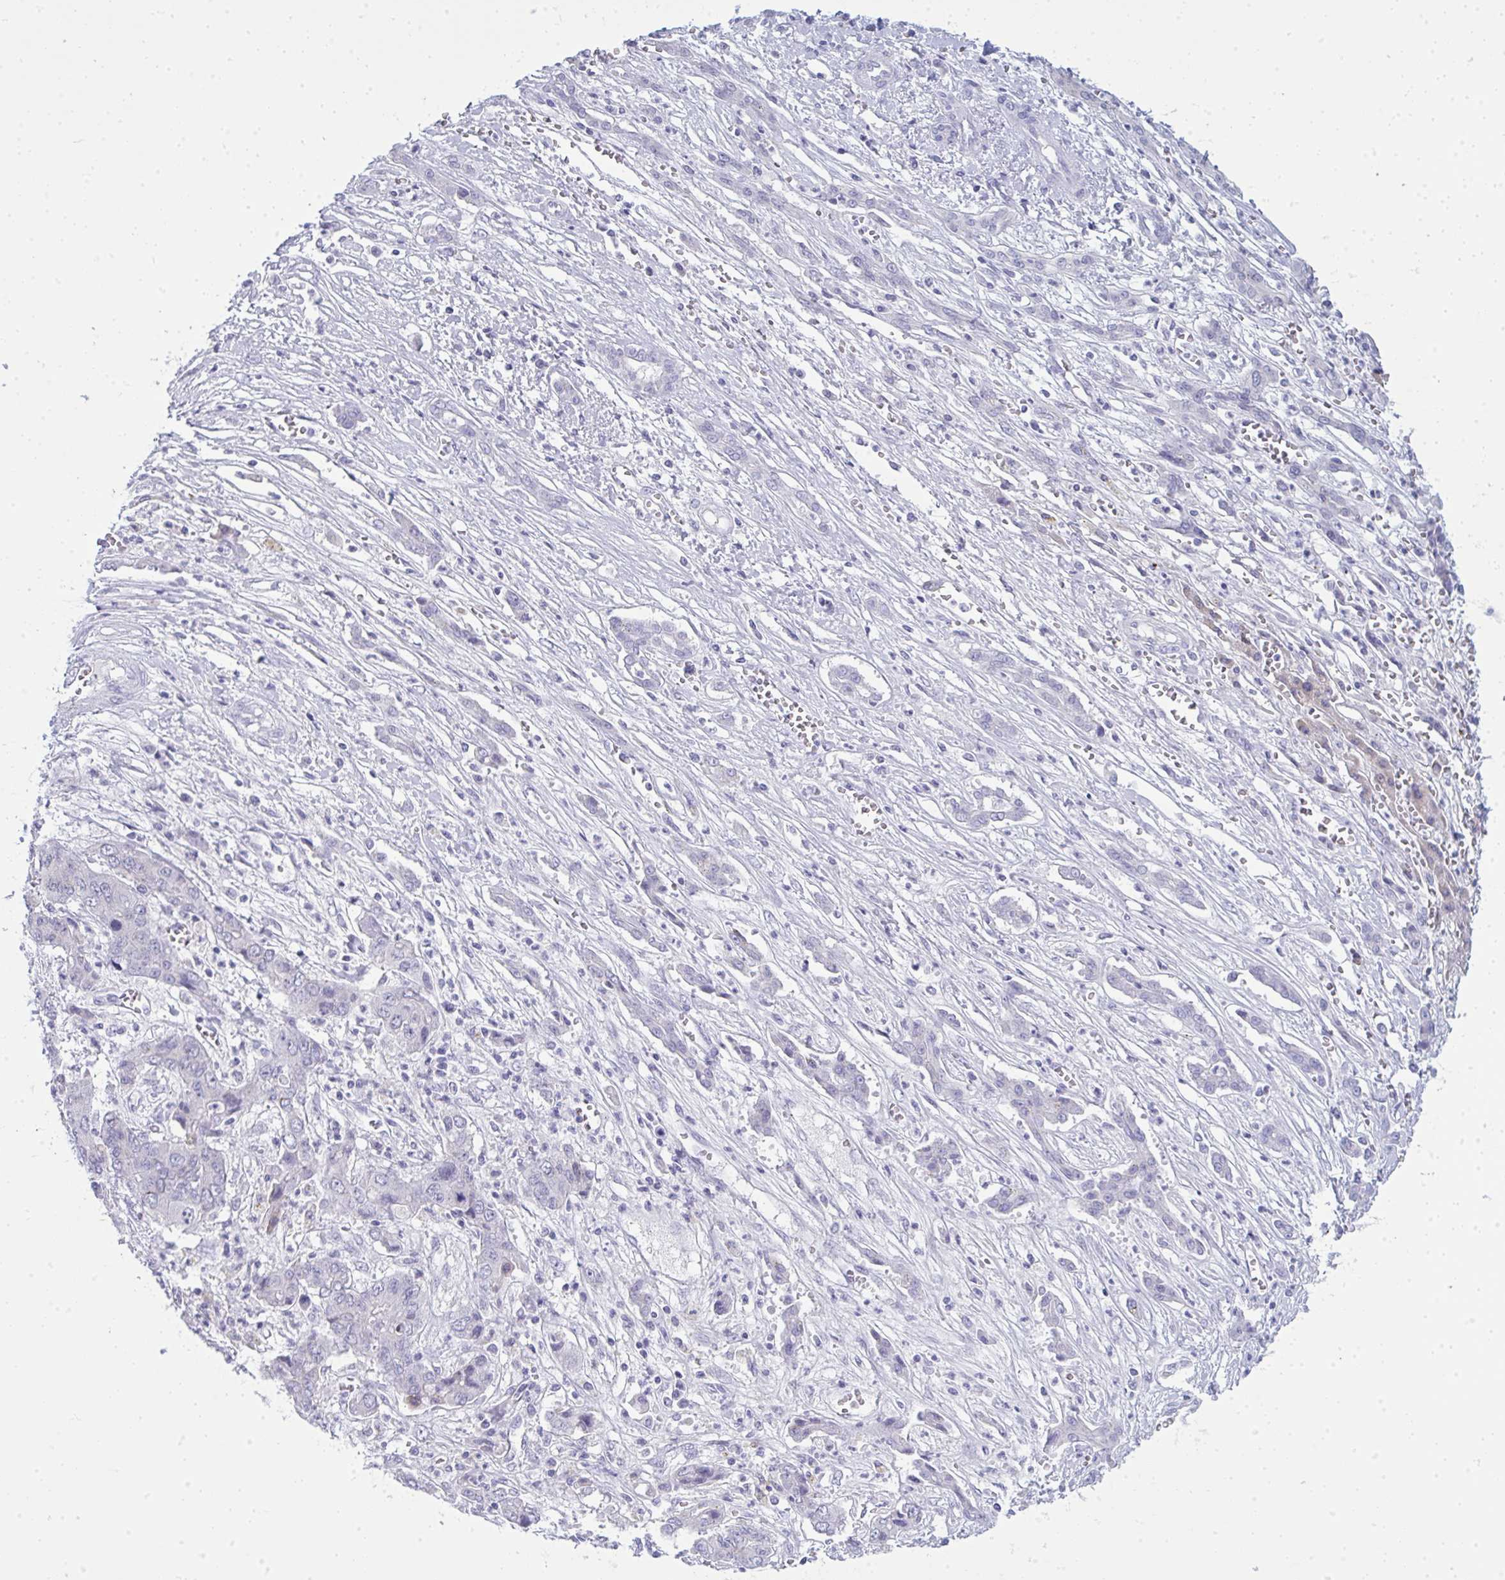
{"staining": {"intensity": "negative", "quantity": "none", "location": "none"}, "tissue": "liver cancer", "cell_type": "Tumor cells", "image_type": "cancer", "snomed": [{"axis": "morphology", "description": "Cholangiocarcinoma"}, {"axis": "topography", "description": "Liver"}], "caption": "Tumor cells show no significant protein positivity in cholangiocarcinoma (liver). The staining is performed using DAB brown chromogen with nuclei counter-stained in using hematoxylin.", "gene": "QDPR", "patient": {"sex": "male", "age": 67}}